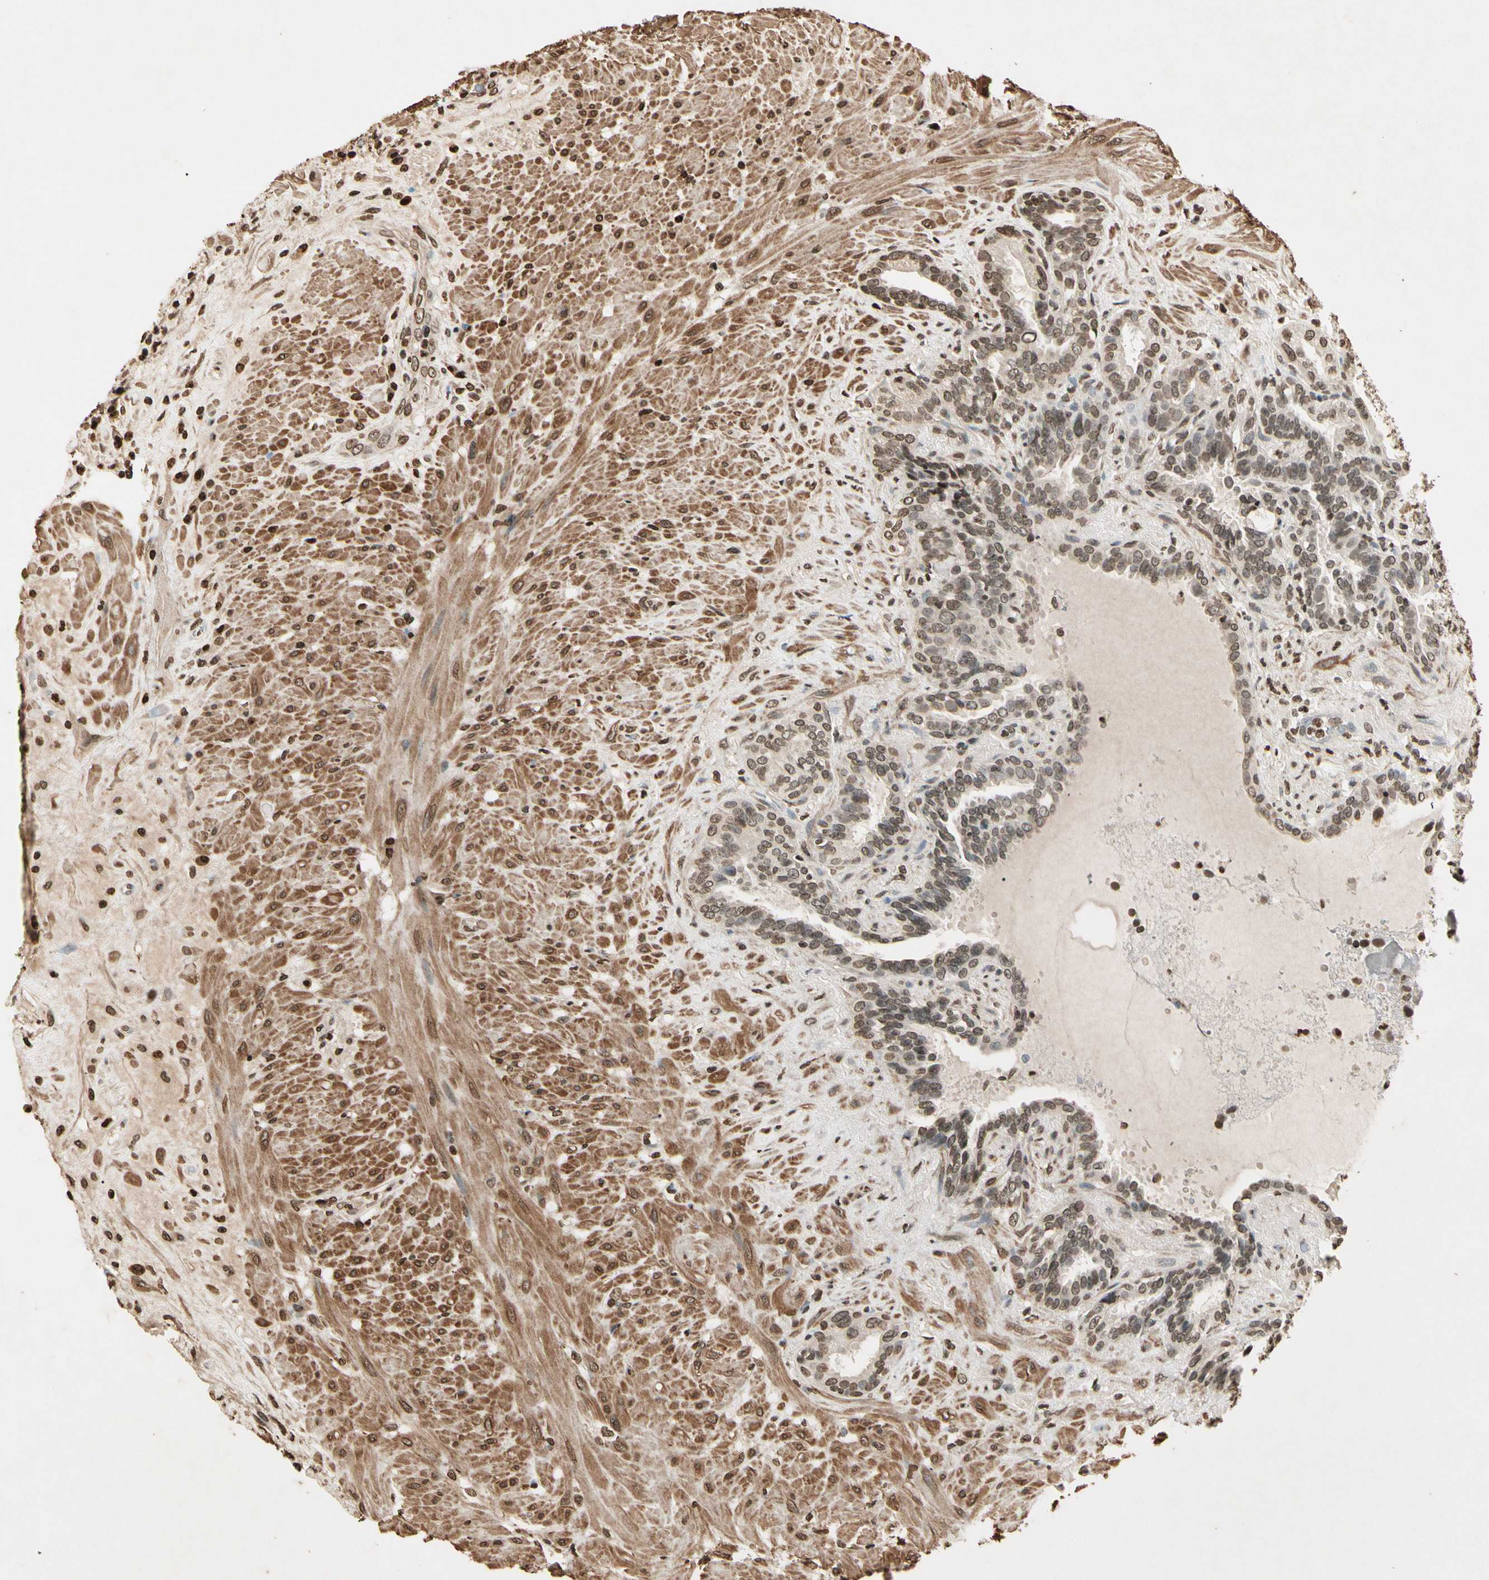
{"staining": {"intensity": "weak", "quantity": "25%-75%", "location": "nuclear"}, "tissue": "seminal vesicle", "cell_type": "Glandular cells", "image_type": "normal", "snomed": [{"axis": "morphology", "description": "Normal tissue, NOS"}, {"axis": "topography", "description": "Seminal veicle"}], "caption": "Brown immunohistochemical staining in benign human seminal vesicle exhibits weak nuclear expression in about 25%-75% of glandular cells.", "gene": "TOP1", "patient": {"sex": "male", "age": 61}}